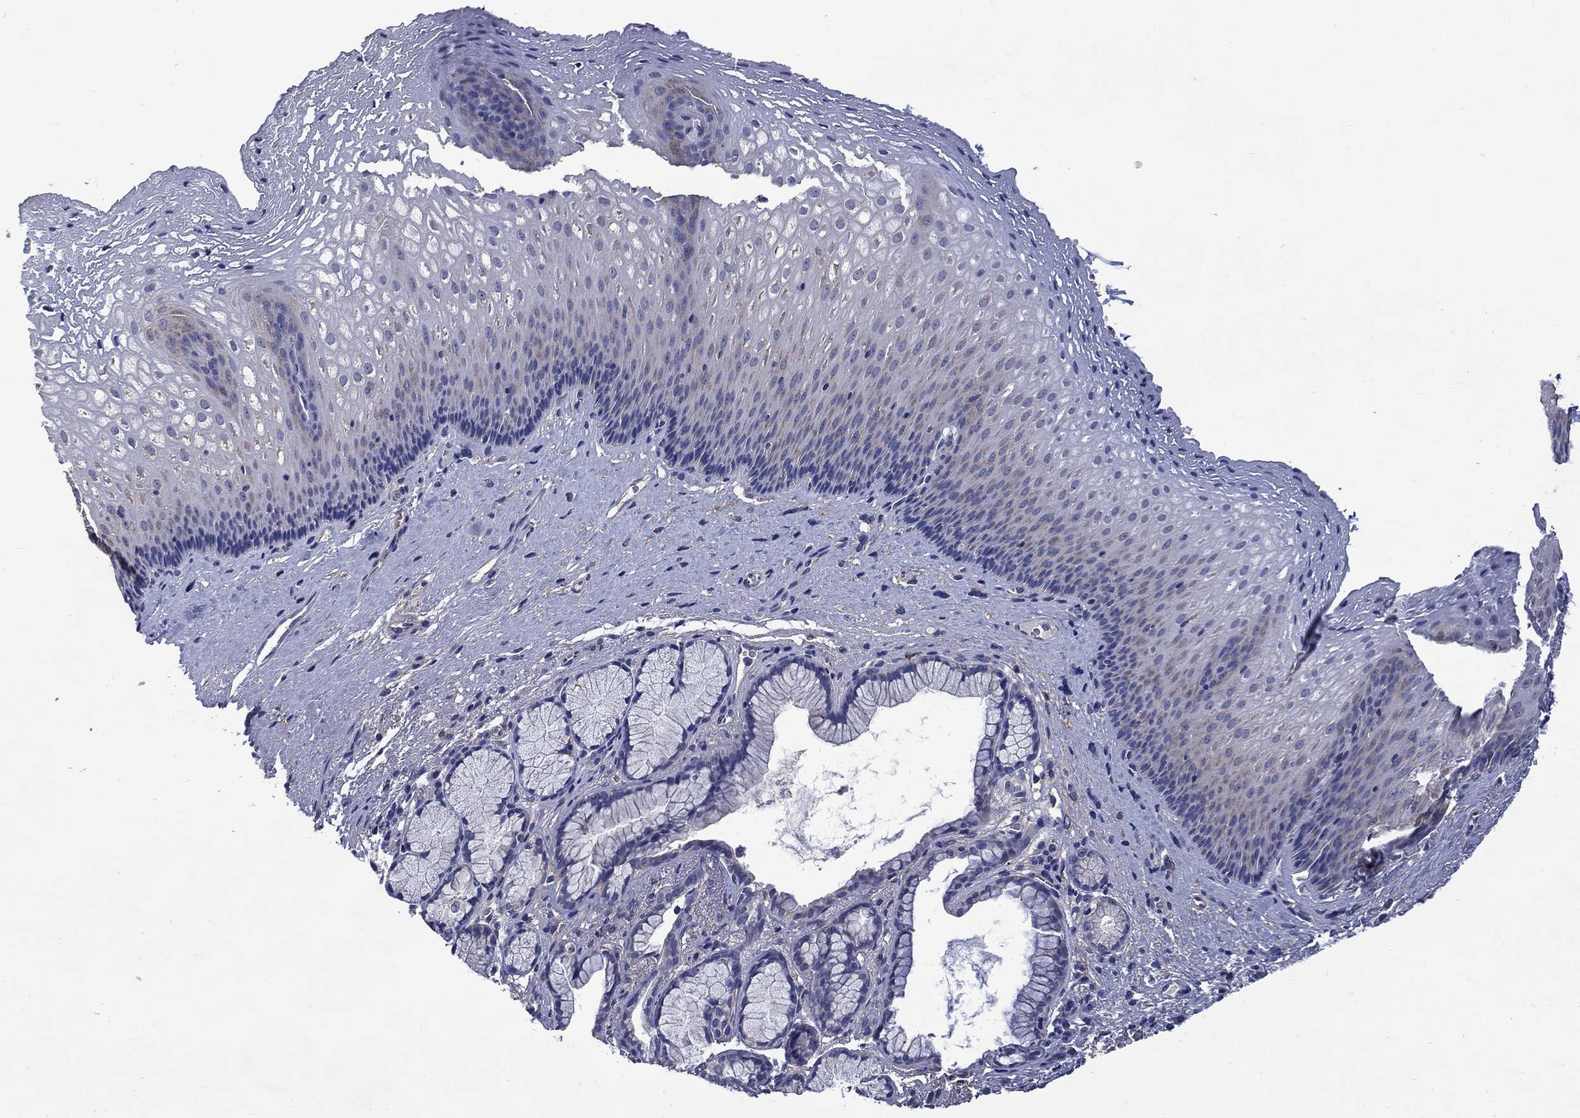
{"staining": {"intensity": "weak", "quantity": "25%-75%", "location": "cytoplasmic/membranous"}, "tissue": "esophagus", "cell_type": "Squamous epithelial cells", "image_type": "normal", "snomed": [{"axis": "morphology", "description": "Normal tissue, NOS"}, {"axis": "topography", "description": "Esophagus"}], "caption": "Protein analysis of benign esophagus reveals weak cytoplasmic/membranous positivity in about 25%-75% of squamous epithelial cells.", "gene": "HSPA12A", "patient": {"sex": "male", "age": 76}}